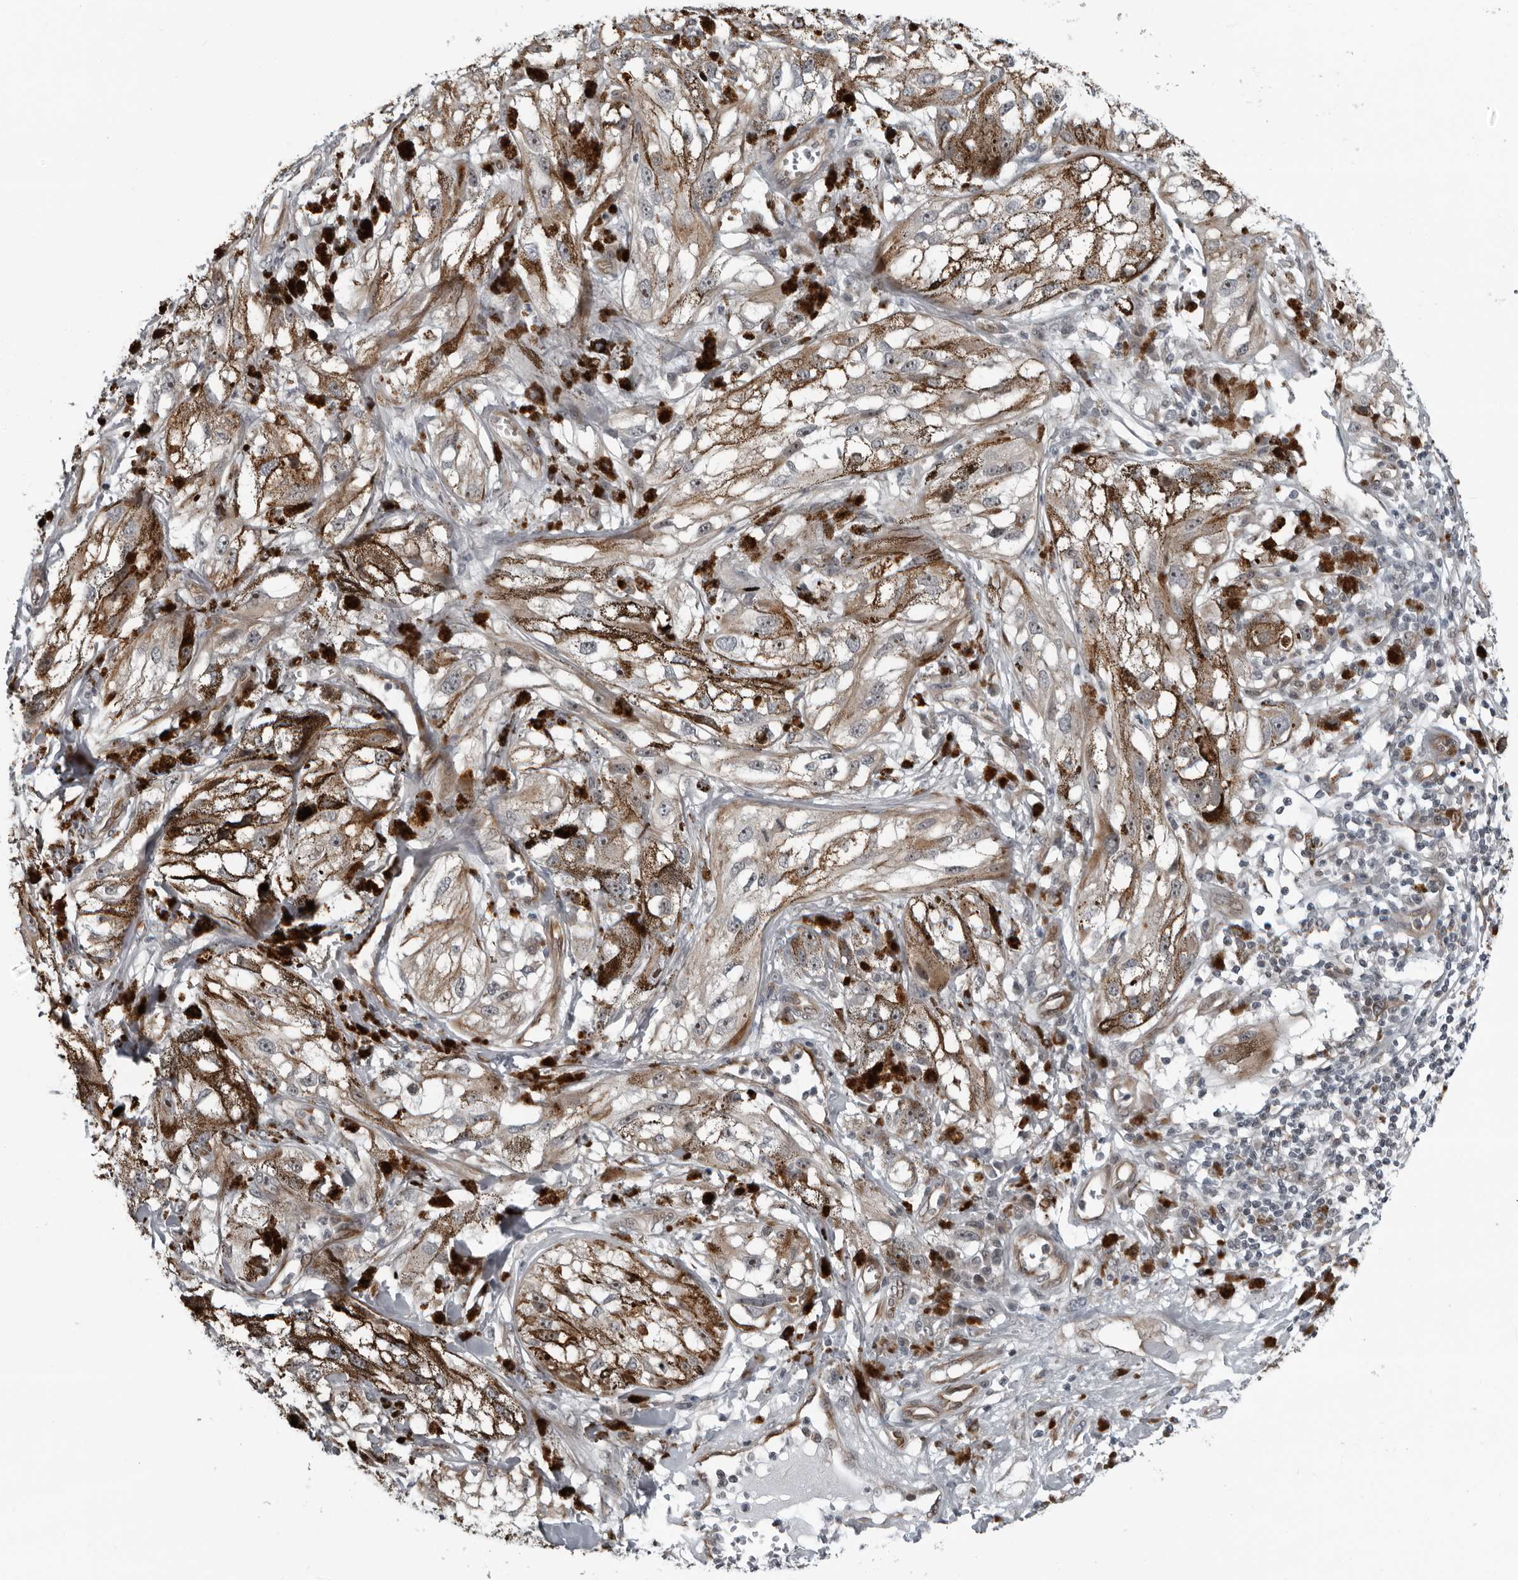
{"staining": {"intensity": "weak", "quantity": "<25%", "location": "nuclear"}, "tissue": "melanoma", "cell_type": "Tumor cells", "image_type": "cancer", "snomed": [{"axis": "morphology", "description": "Malignant melanoma, NOS"}, {"axis": "topography", "description": "Skin"}], "caption": "Immunohistochemistry photomicrograph of human malignant melanoma stained for a protein (brown), which displays no staining in tumor cells. (DAB immunohistochemistry (IHC) with hematoxylin counter stain).", "gene": "FAM102B", "patient": {"sex": "male", "age": 88}}